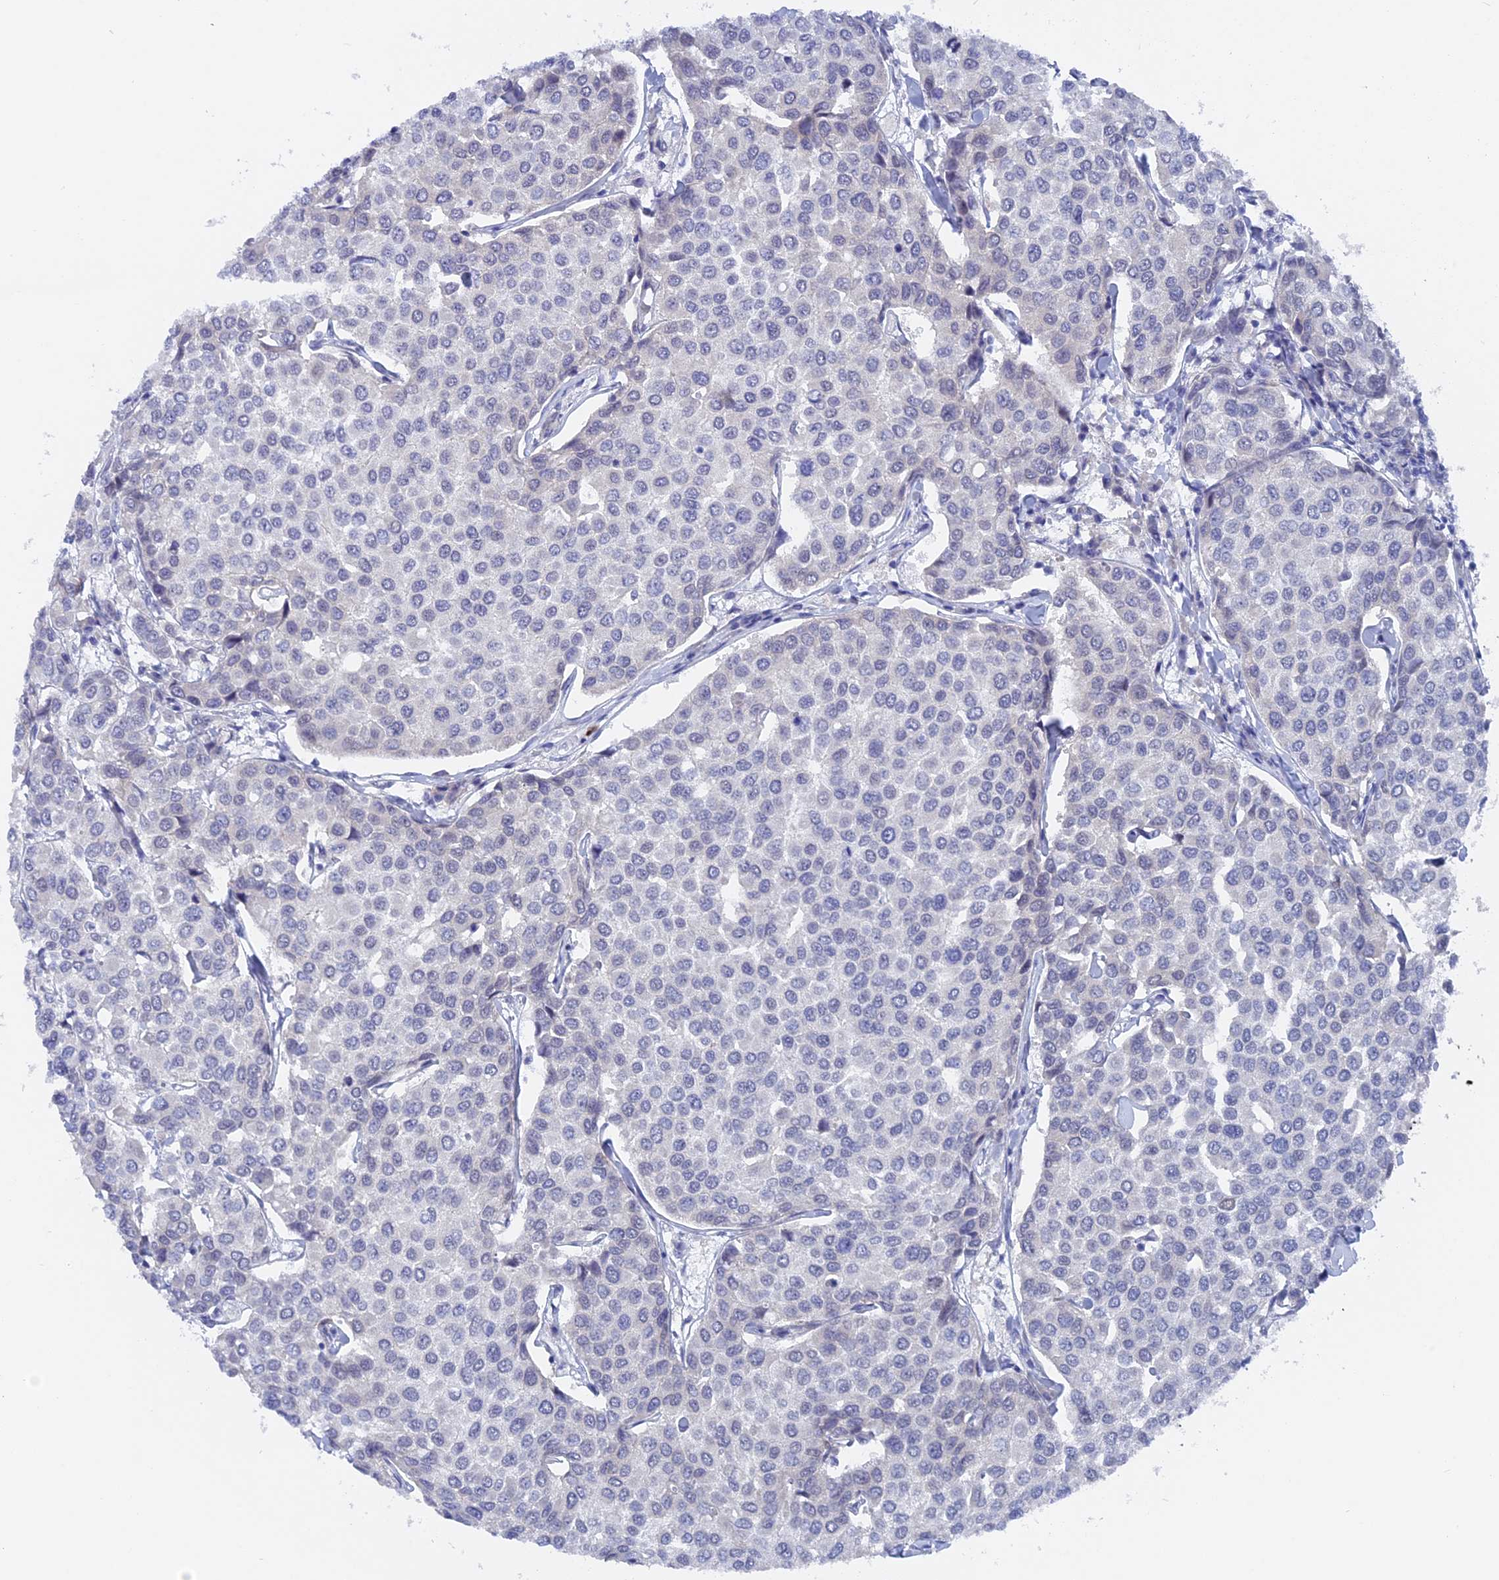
{"staining": {"intensity": "negative", "quantity": "none", "location": "none"}, "tissue": "breast cancer", "cell_type": "Tumor cells", "image_type": "cancer", "snomed": [{"axis": "morphology", "description": "Duct carcinoma"}, {"axis": "topography", "description": "Breast"}], "caption": "An image of human breast invasive ductal carcinoma is negative for staining in tumor cells.", "gene": "DACT3", "patient": {"sex": "female", "age": 55}}